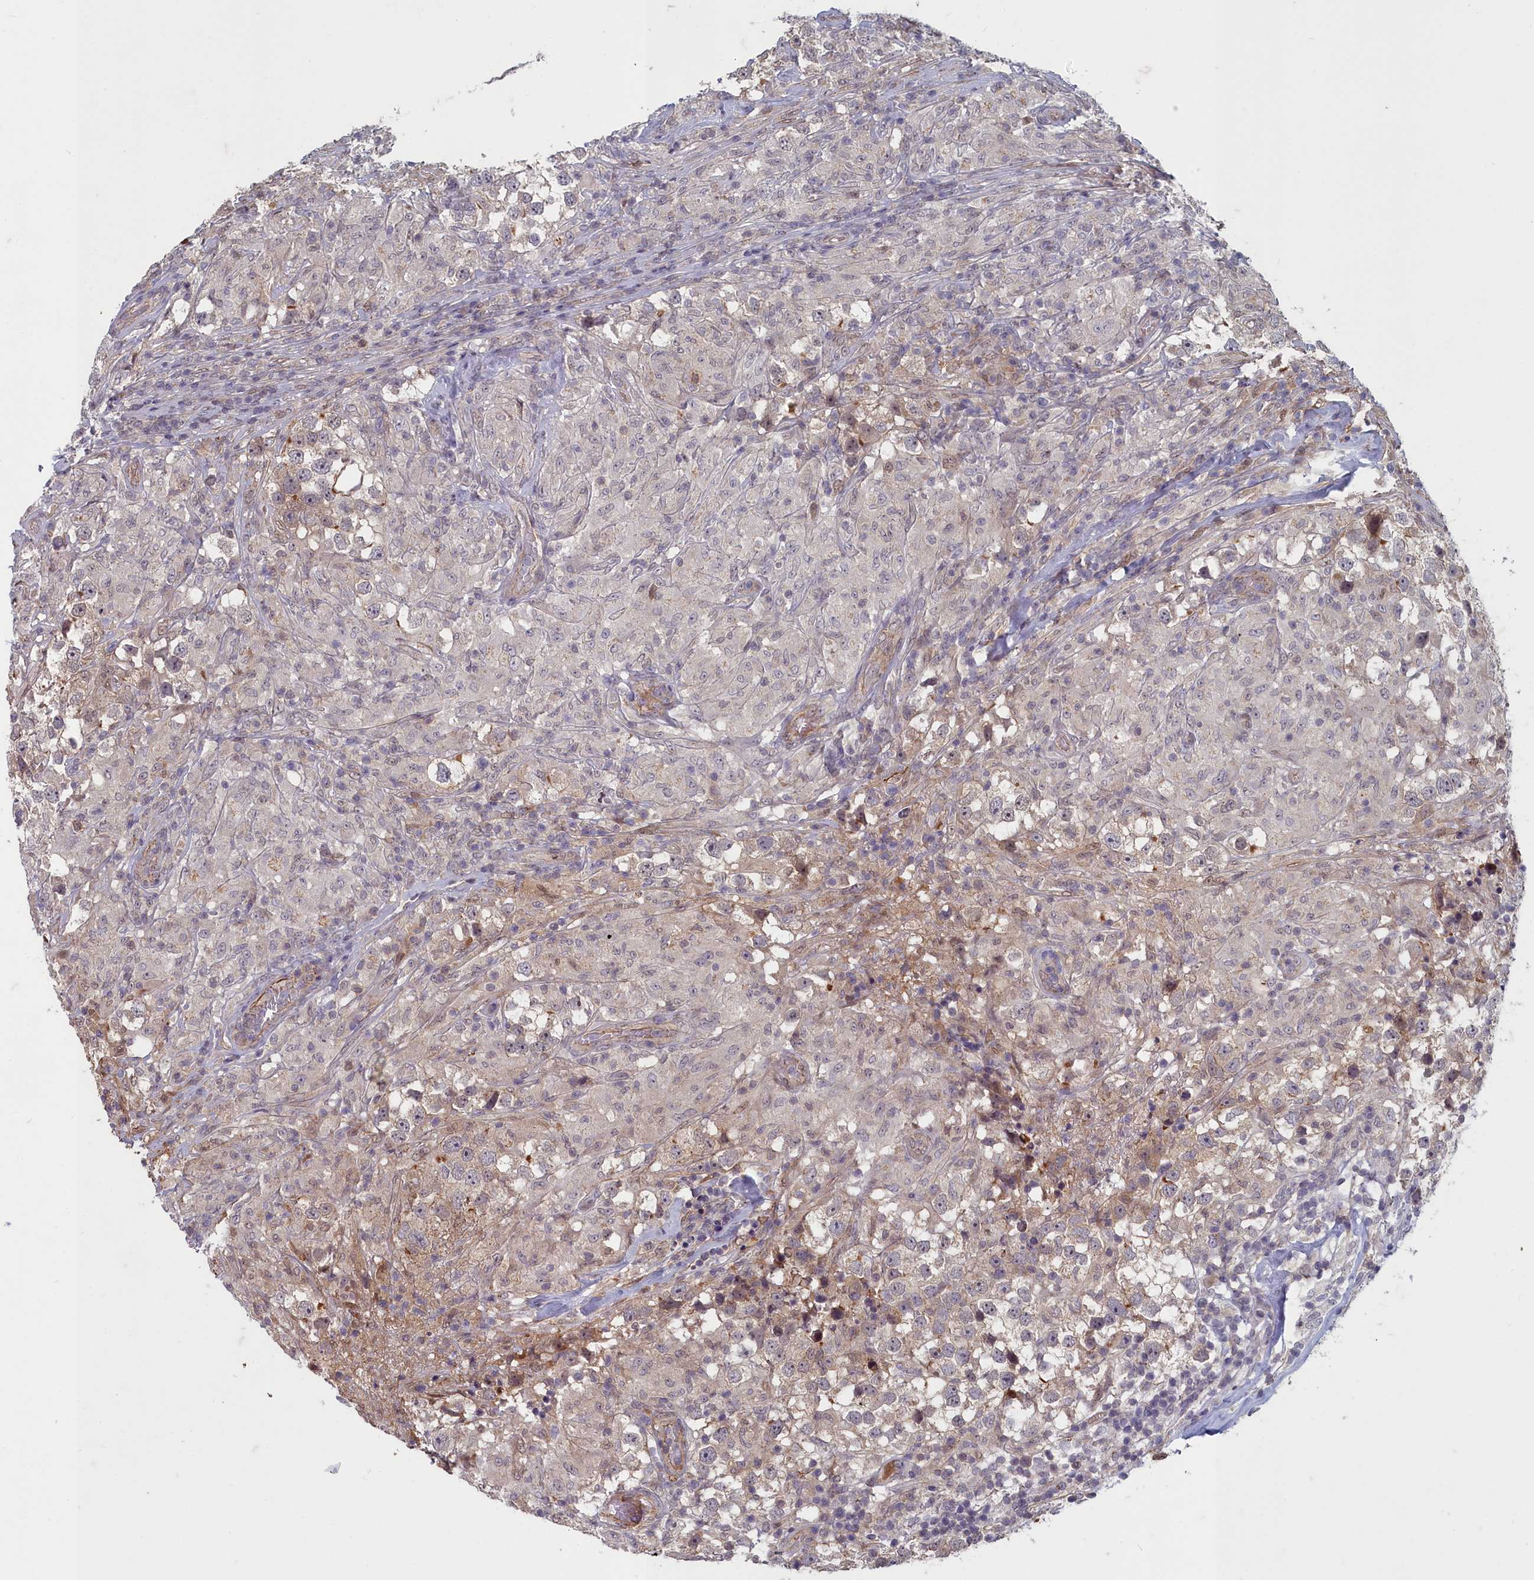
{"staining": {"intensity": "negative", "quantity": "none", "location": "none"}, "tissue": "testis cancer", "cell_type": "Tumor cells", "image_type": "cancer", "snomed": [{"axis": "morphology", "description": "Seminoma, NOS"}, {"axis": "topography", "description": "Testis"}], "caption": "Protein analysis of seminoma (testis) shows no significant positivity in tumor cells. (DAB (3,3'-diaminobenzidine) immunohistochemistry (IHC) visualized using brightfield microscopy, high magnification).", "gene": "ZNF626", "patient": {"sex": "male", "age": 46}}